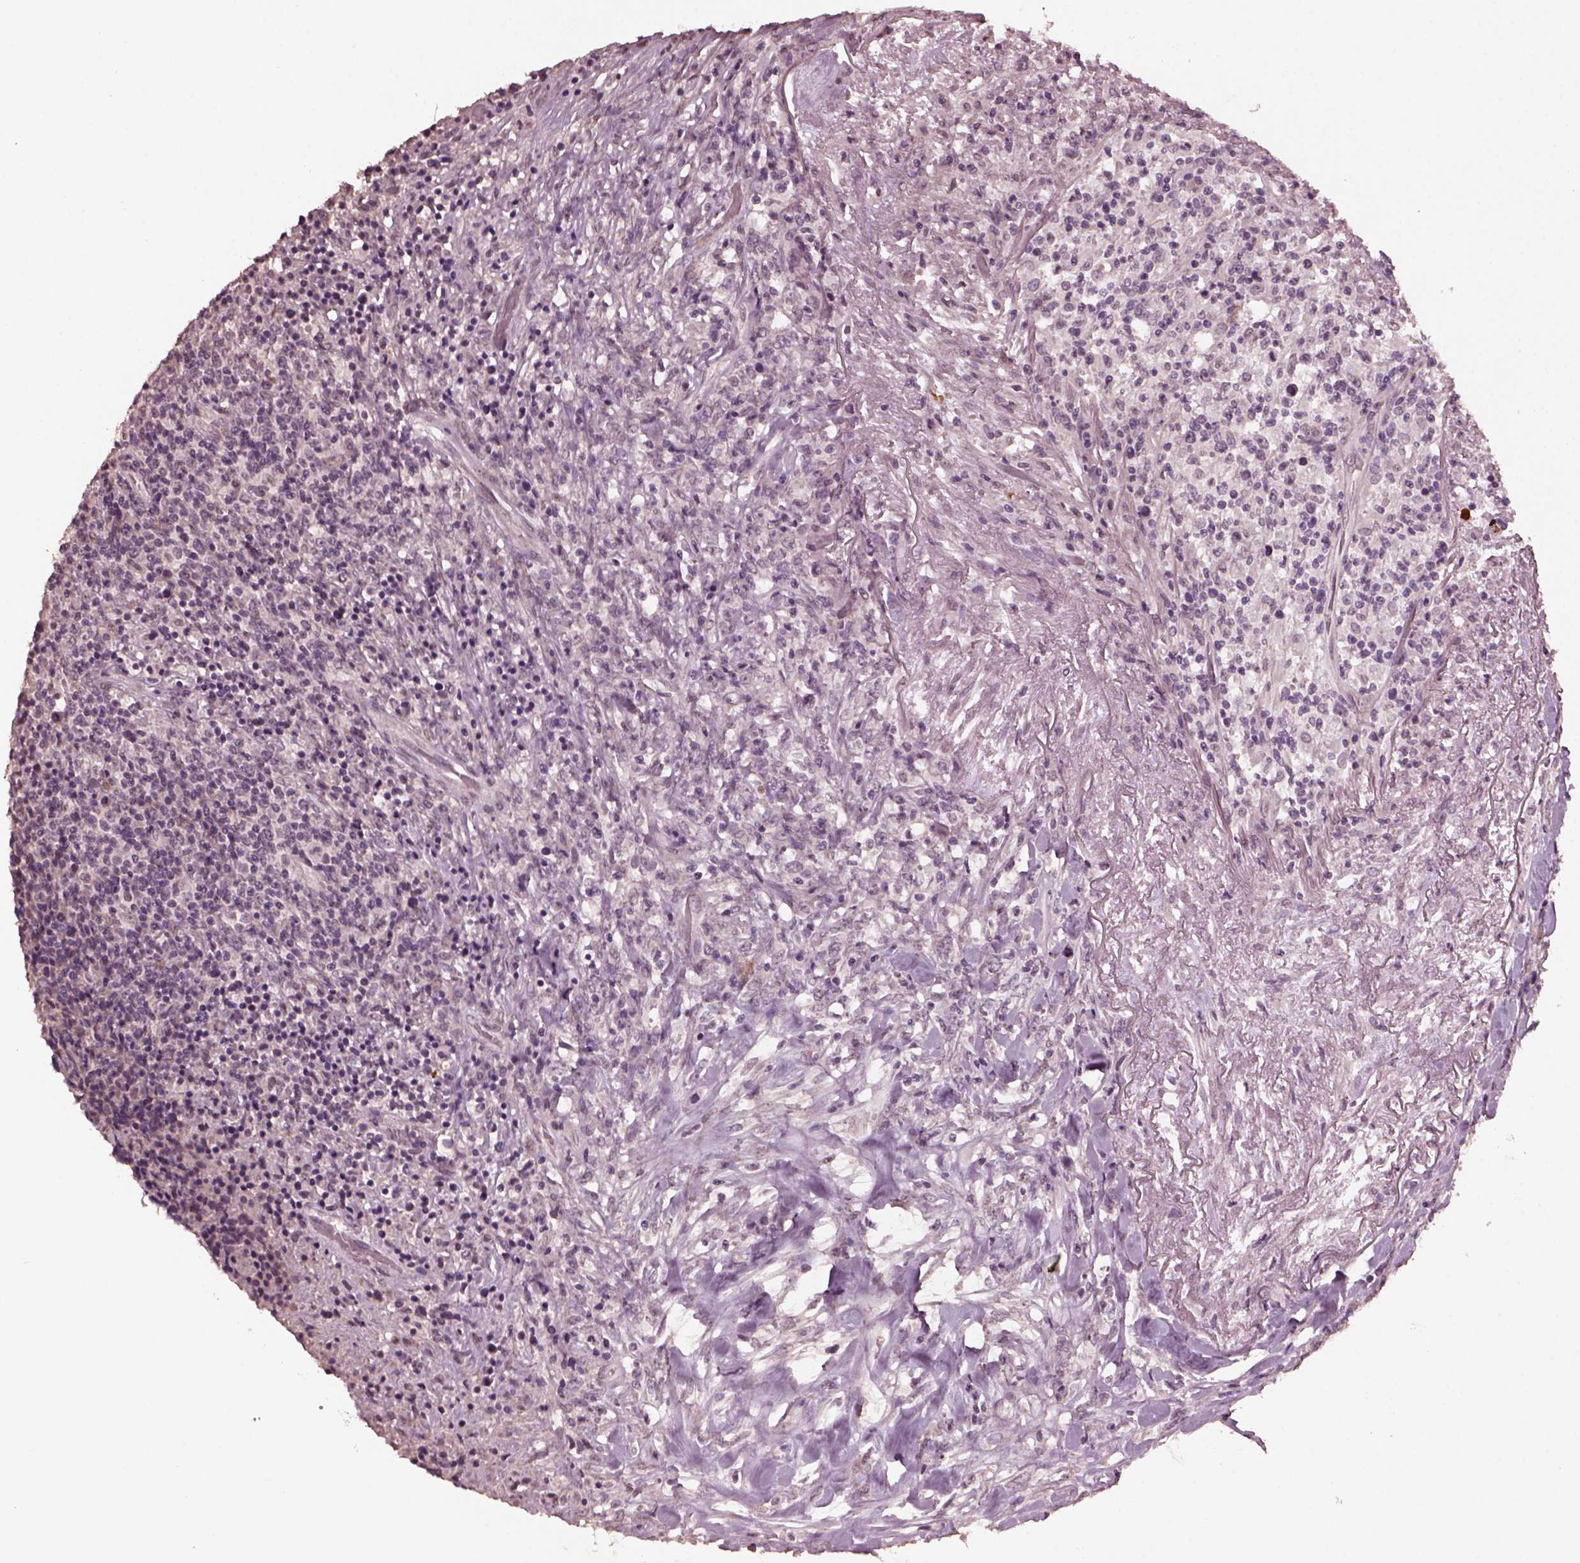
{"staining": {"intensity": "negative", "quantity": "none", "location": "none"}, "tissue": "lymphoma", "cell_type": "Tumor cells", "image_type": "cancer", "snomed": [{"axis": "morphology", "description": "Malignant lymphoma, non-Hodgkin's type, High grade"}, {"axis": "topography", "description": "Lung"}], "caption": "This is a micrograph of immunohistochemistry (IHC) staining of lymphoma, which shows no positivity in tumor cells.", "gene": "IL18RAP", "patient": {"sex": "male", "age": 79}}